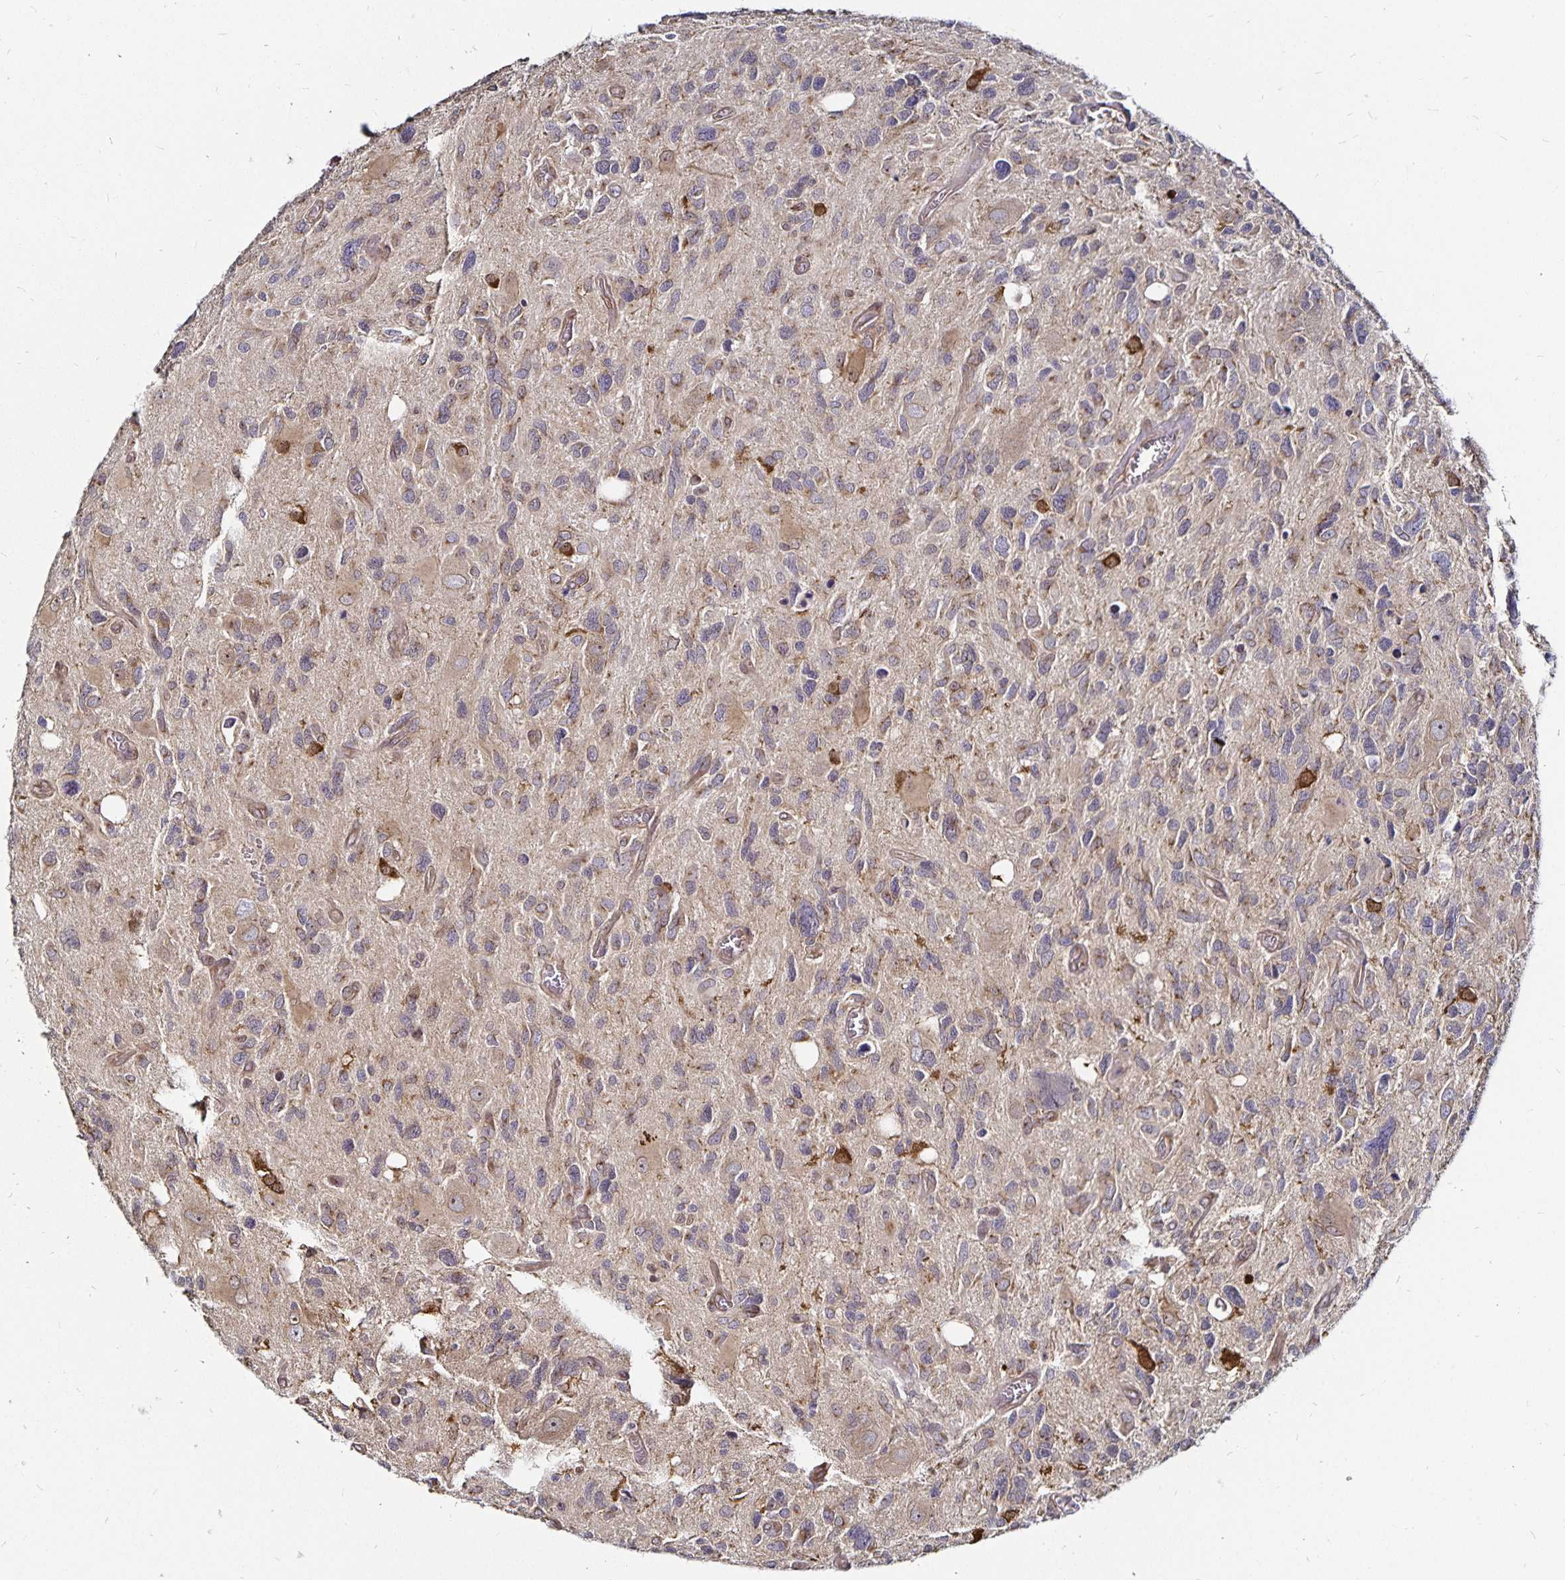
{"staining": {"intensity": "weak", "quantity": "25%-75%", "location": "cytoplasmic/membranous"}, "tissue": "glioma", "cell_type": "Tumor cells", "image_type": "cancer", "snomed": [{"axis": "morphology", "description": "Glioma, malignant, High grade"}, {"axis": "topography", "description": "Brain"}], "caption": "Malignant glioma (high-grade) was stained to show a protein in brown. There is low levels of weak cytoplasmic/membranous staining in about 25%-75% of tumor cells.", "gene": "CYP27A1", "patient": {"sex": "male", "age": 49}}